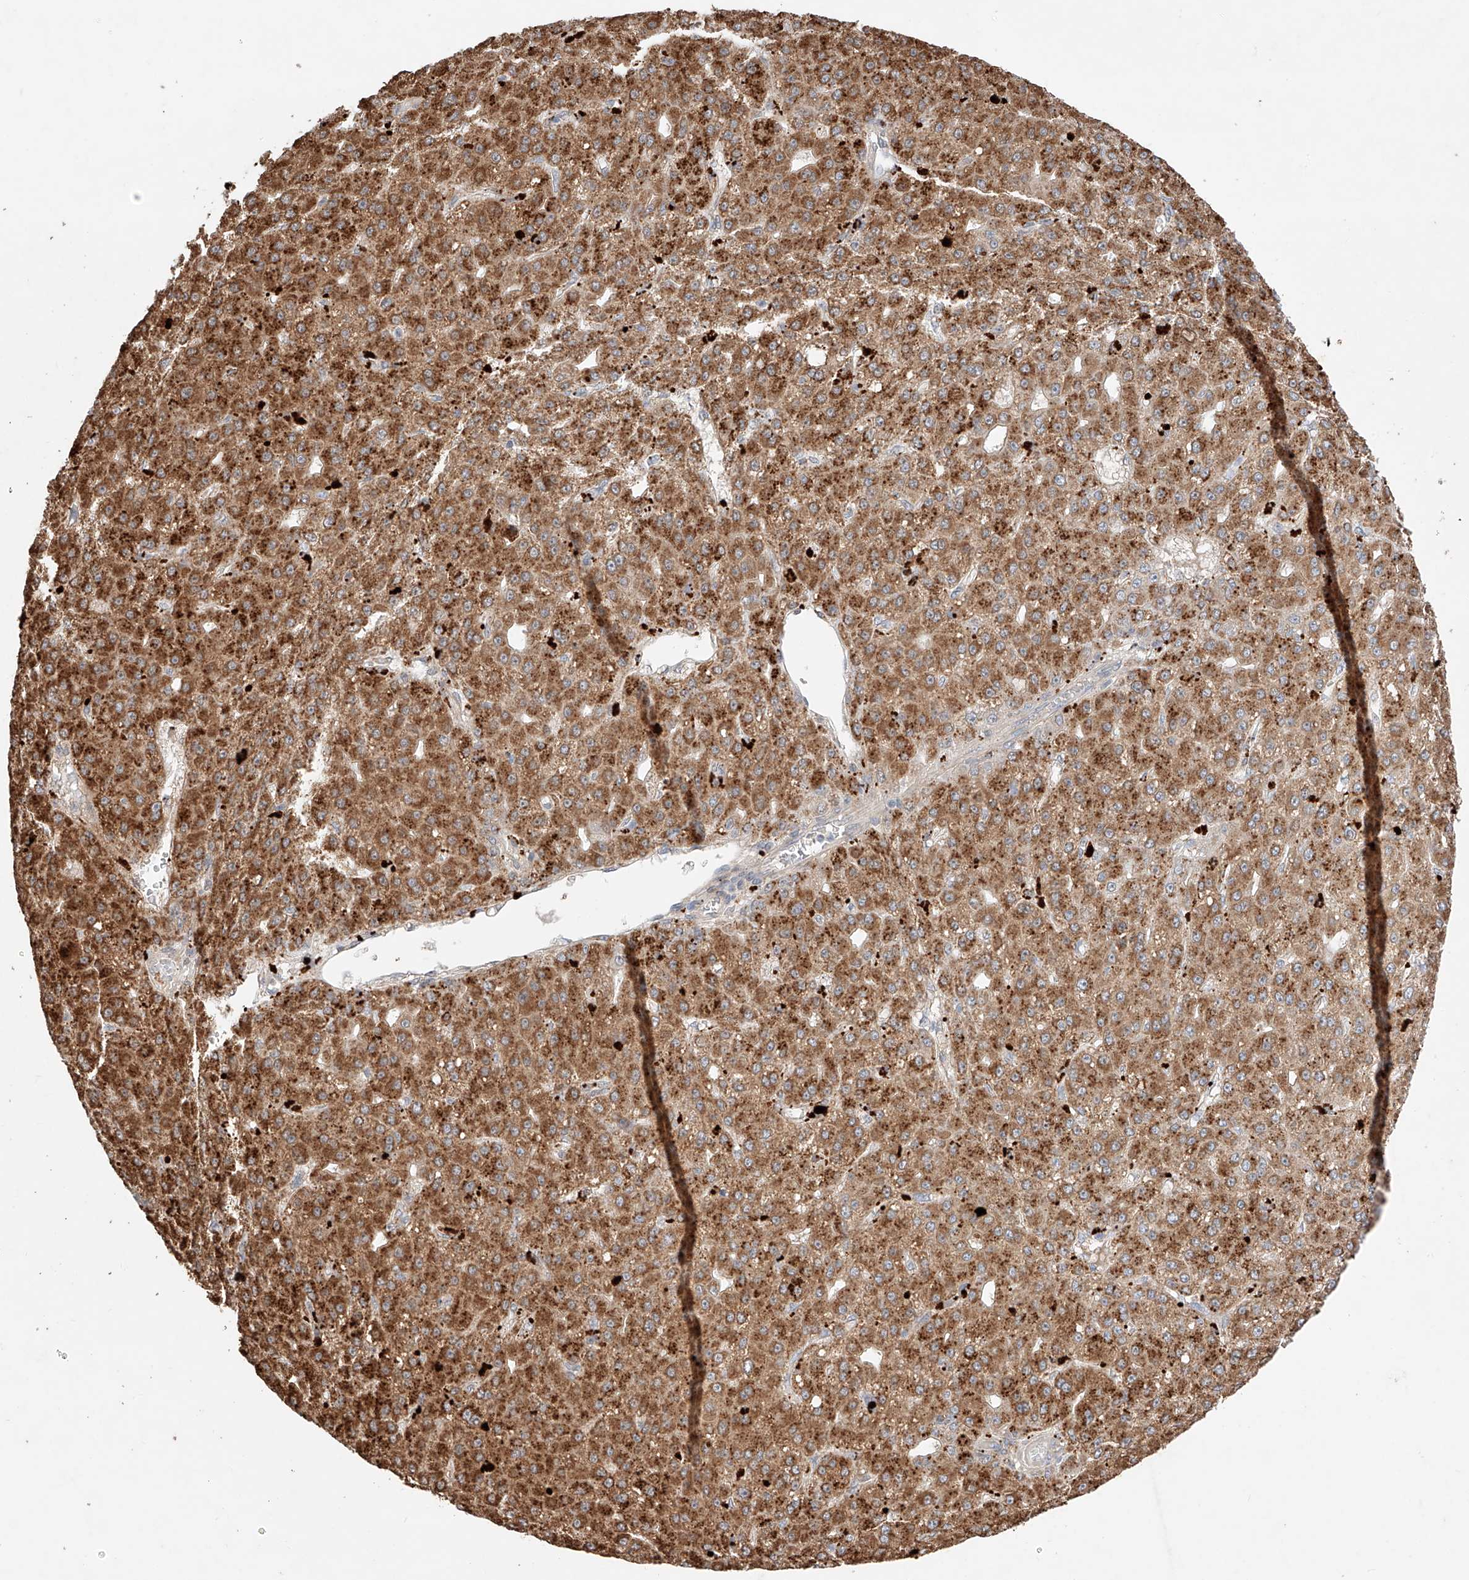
{"staining": {"intensity": "strong", "quantity": ">75%", "location": "cytoplasmic/membranous"}, "tissue": "liver cancer", "cell_type": "Tumor cells", "image_type": "cancer", "snomed": [{"axis": "morphology", "description": "Carcinoma, Hepatocellular, NOS"}, {"axis": "topography", "description": "Liver"}], "caption": "About >75% of tumor cells in human hepatocellular carcinoma (liver) reveal strong cytoplasmic/membranous protein positivity as visualized by brown immunohistochemical staining.", "gene": "GCNT1", "patient": {"sex": "male", "age": 67}}